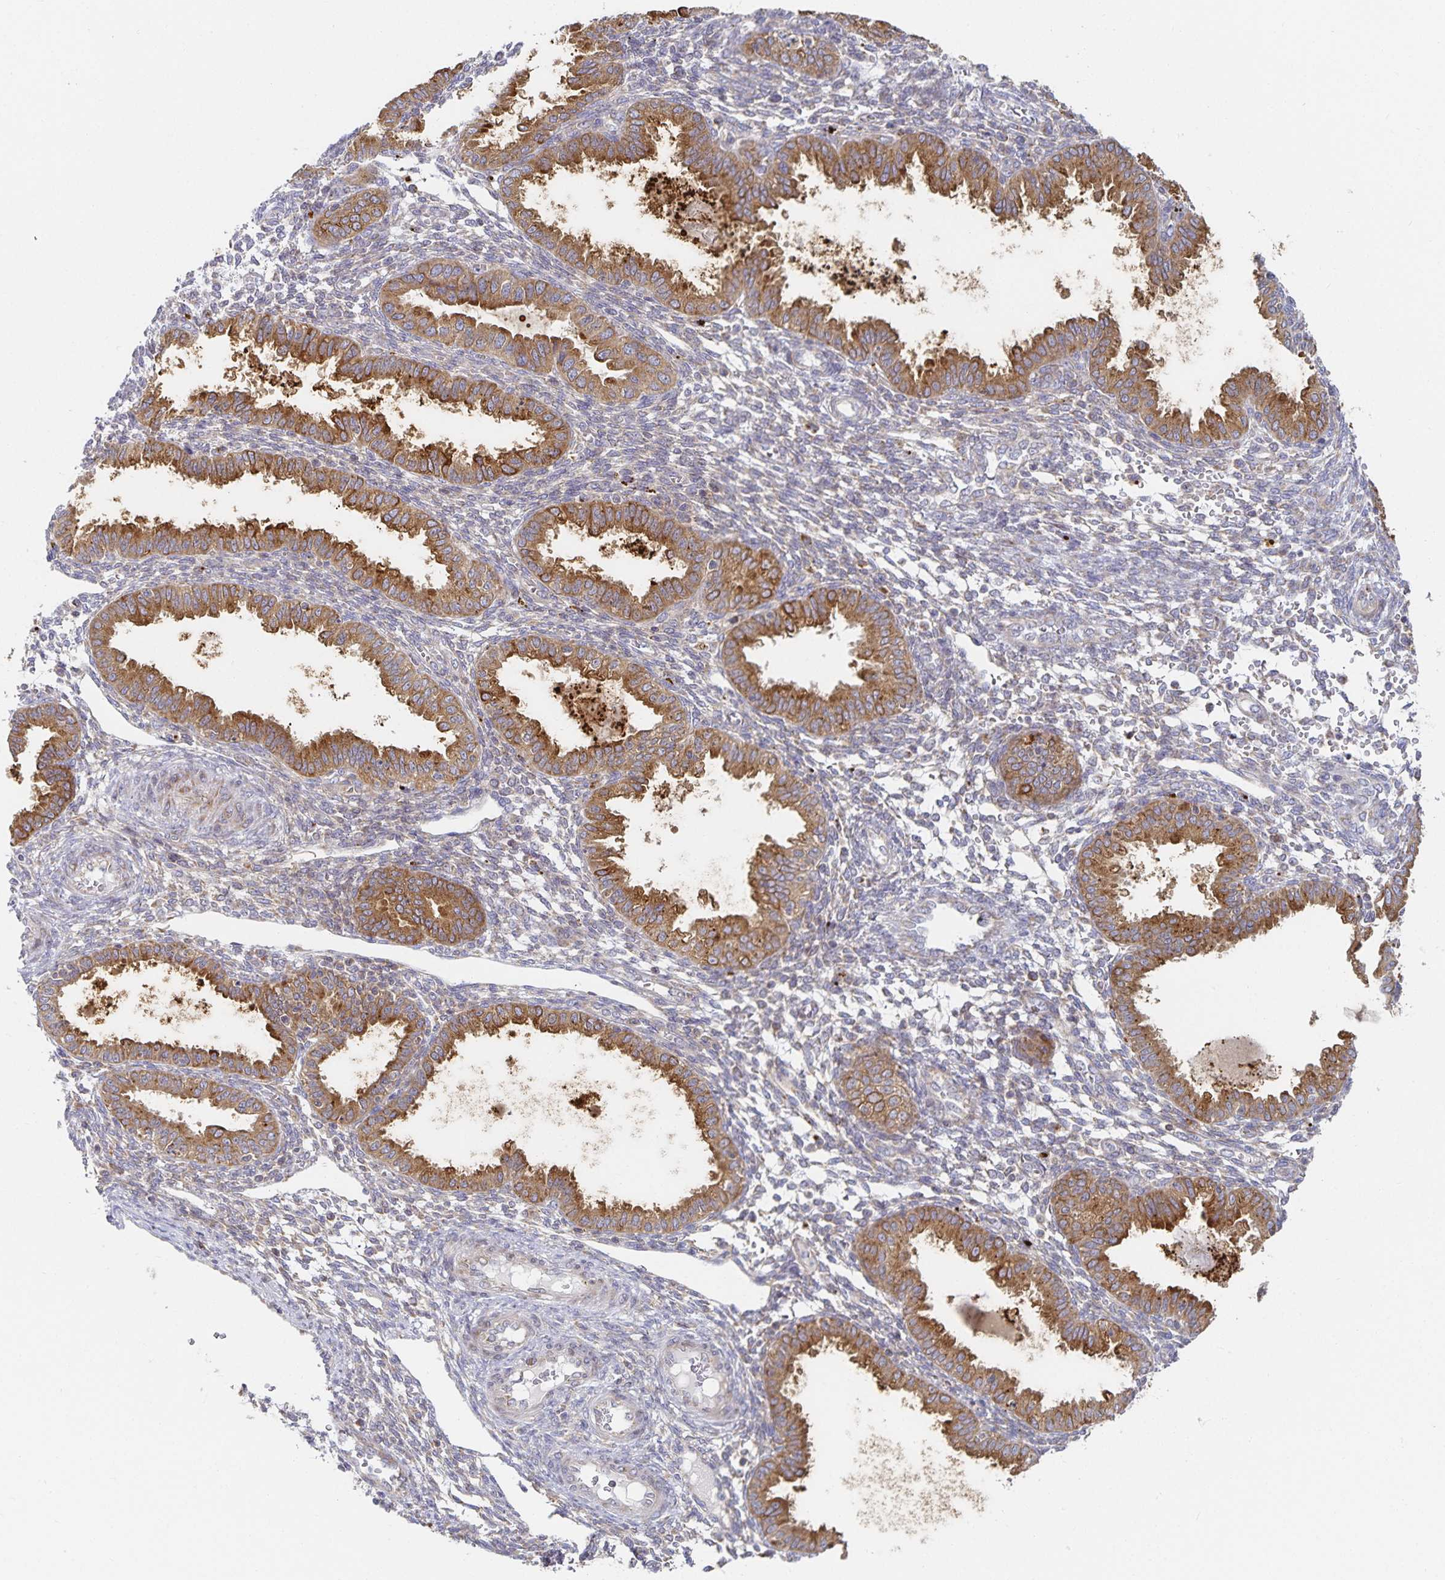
{"staining": {"intensity": "negative", "quantity": "none", "location": "none"}, "tissue": "endometrium", "cell_type": "Cells in endometrial stroma", "image_type": "normal", "snomed": [{"axis": "morphology", "description": "Normal tissue, NOS"}, {"axis": "topography", "description": "Endometrium"}], "caption": "Immunohistochemistry photomicrograph of unremarkable human endometrium stained for a protein (brown), which reveals no expression in cells in endometrial stroma.", "gene": "NOMO1", "patient": {"sex": "female", "age": 33}}